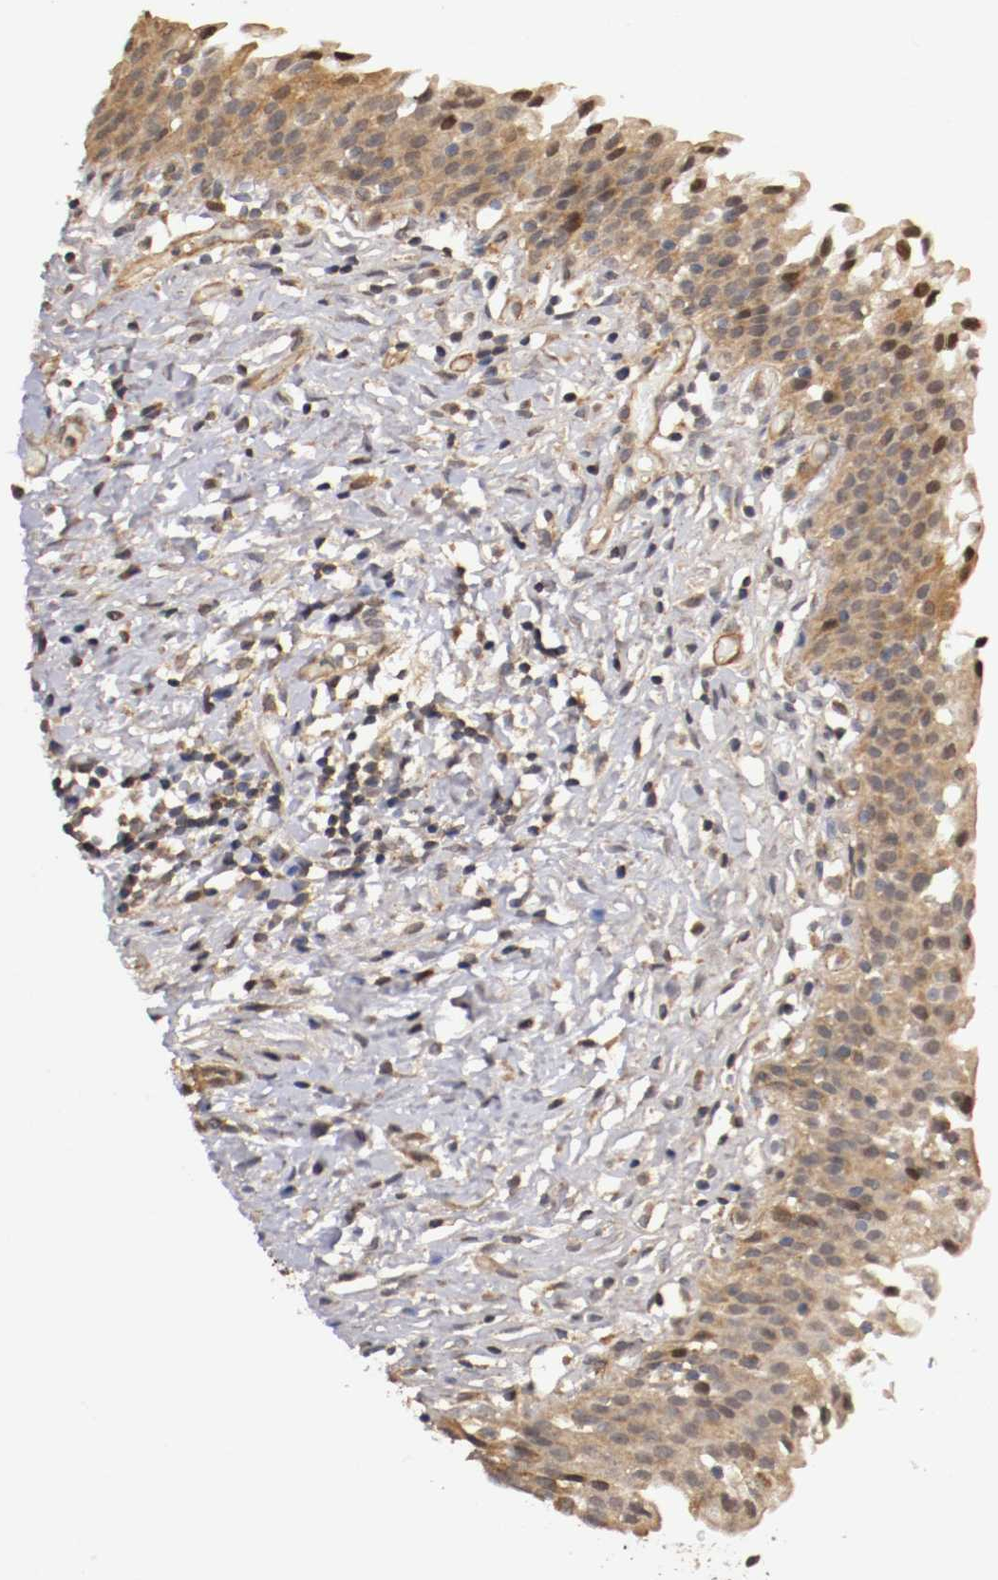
{"staining": {"intensity": "moderate", "quantity": "25%-75%", "location": "cytoplasmic/membranous,nuclear"}, "tissue": "urinary bladder", "cell_type": "Urothelial cells", "image_type": "normal", "snomed": [{"axis": "morphology", "description": "Normal tissue, NOS"}, {"axis": "topography", "description": "Urinary bladder"}], "caption": "Immunohistochemical staining of benign urinary bladder displays moderate cytoplasmic/membranous,nuclear protein positivity in about 25%-75% of urothelial cells.", "gene": "TNFRSF1B", "patient": {"sex": "male", "age": 51}}